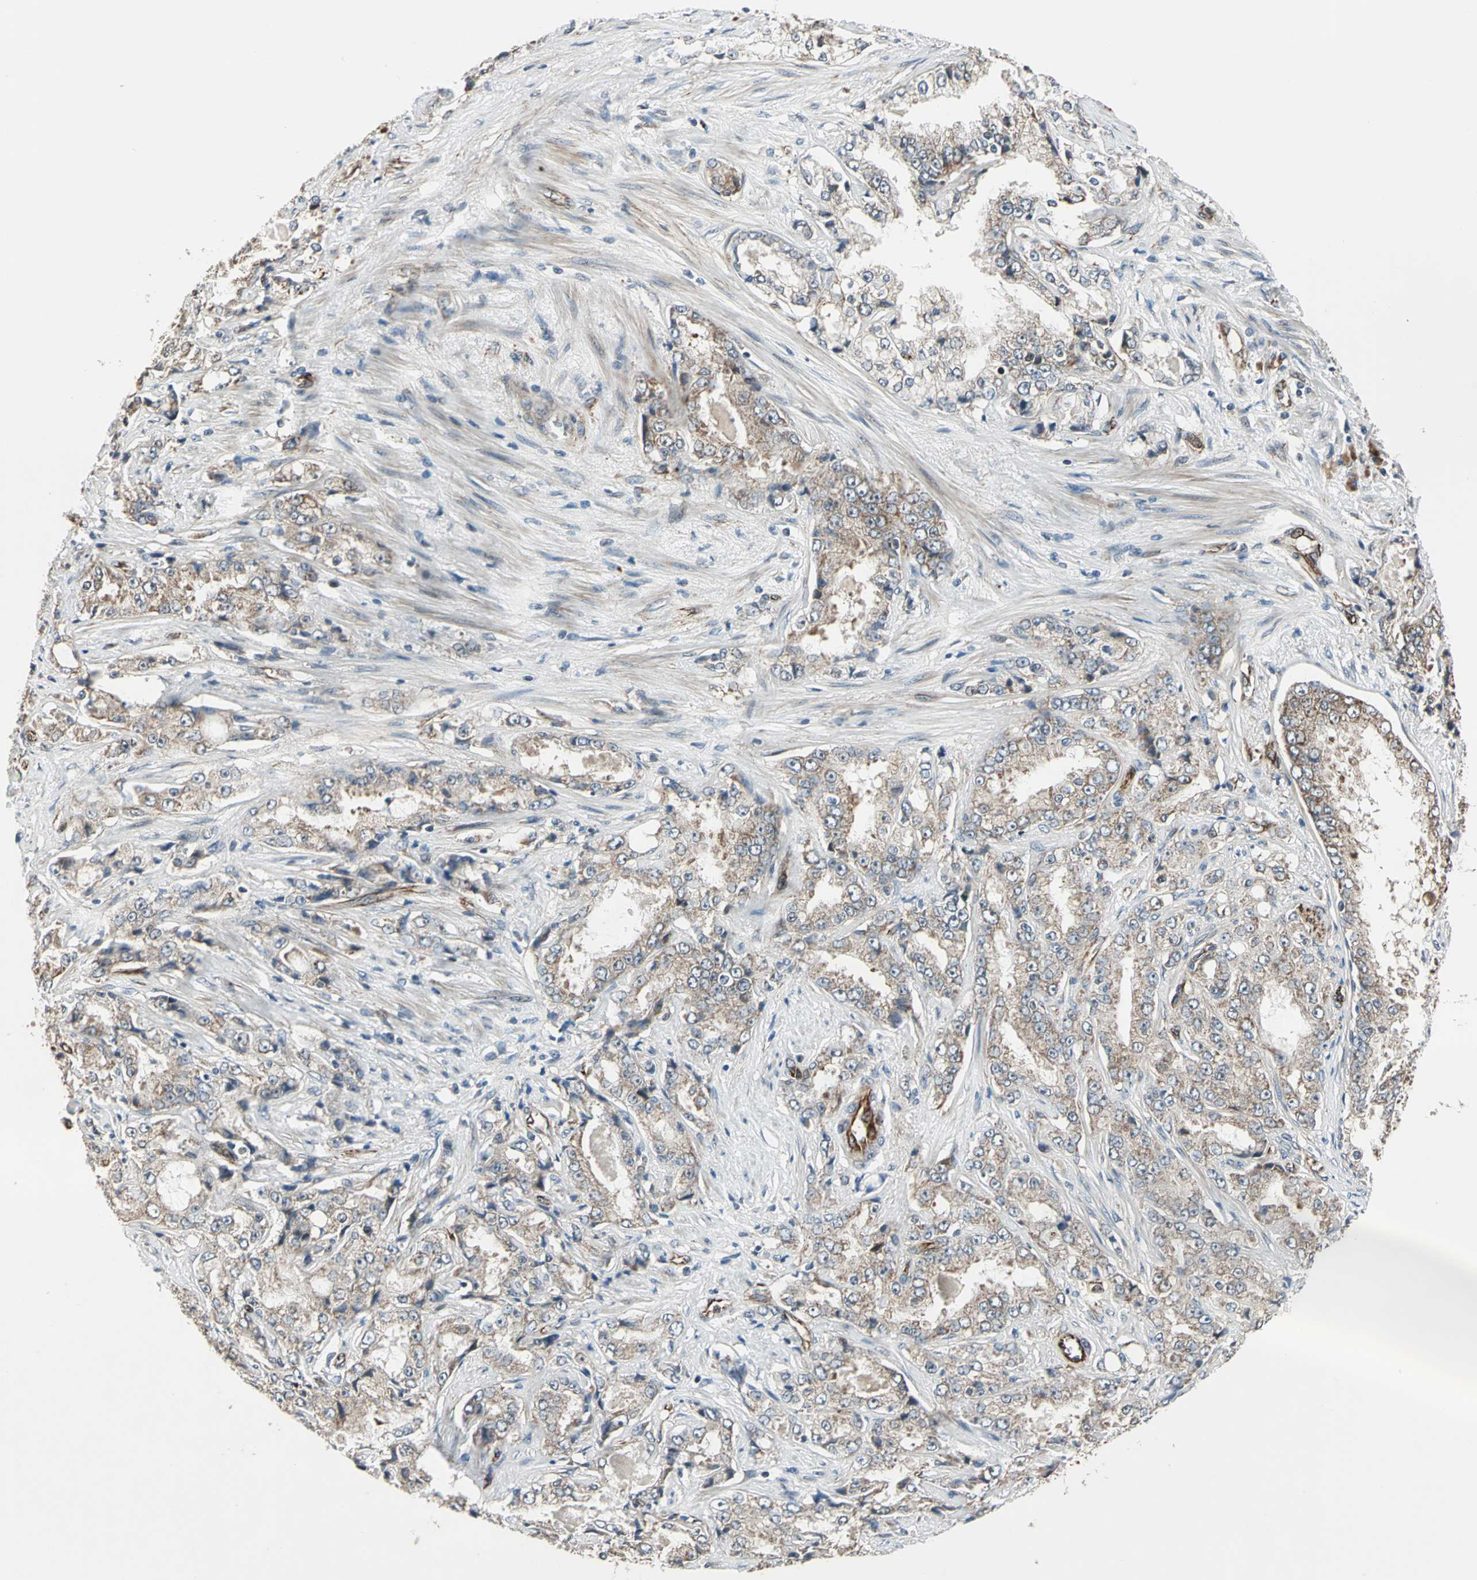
{"staining": {"intensity": "moderate", "quantity": "25%-75%", "location": "cytoplasmic/membranous"}, "tissue": "prostate cancer", "cell_type": "Tumor cells", "image_type": "cancer", "snomed": [{"axis": "morphology", "description": "Adenocarcinoma, High grade"}, {"axis": "topography", "description": "Prostate"}], "caption": "The immunohistochemical stain highlights moderate cytoplasmic/membranous positivity in tumor cells of prostate cancer (adenocarcinoma (high-grade)) tissue.", "gene": "EXD2", "patient": {"sex": "male", "age": 73}}